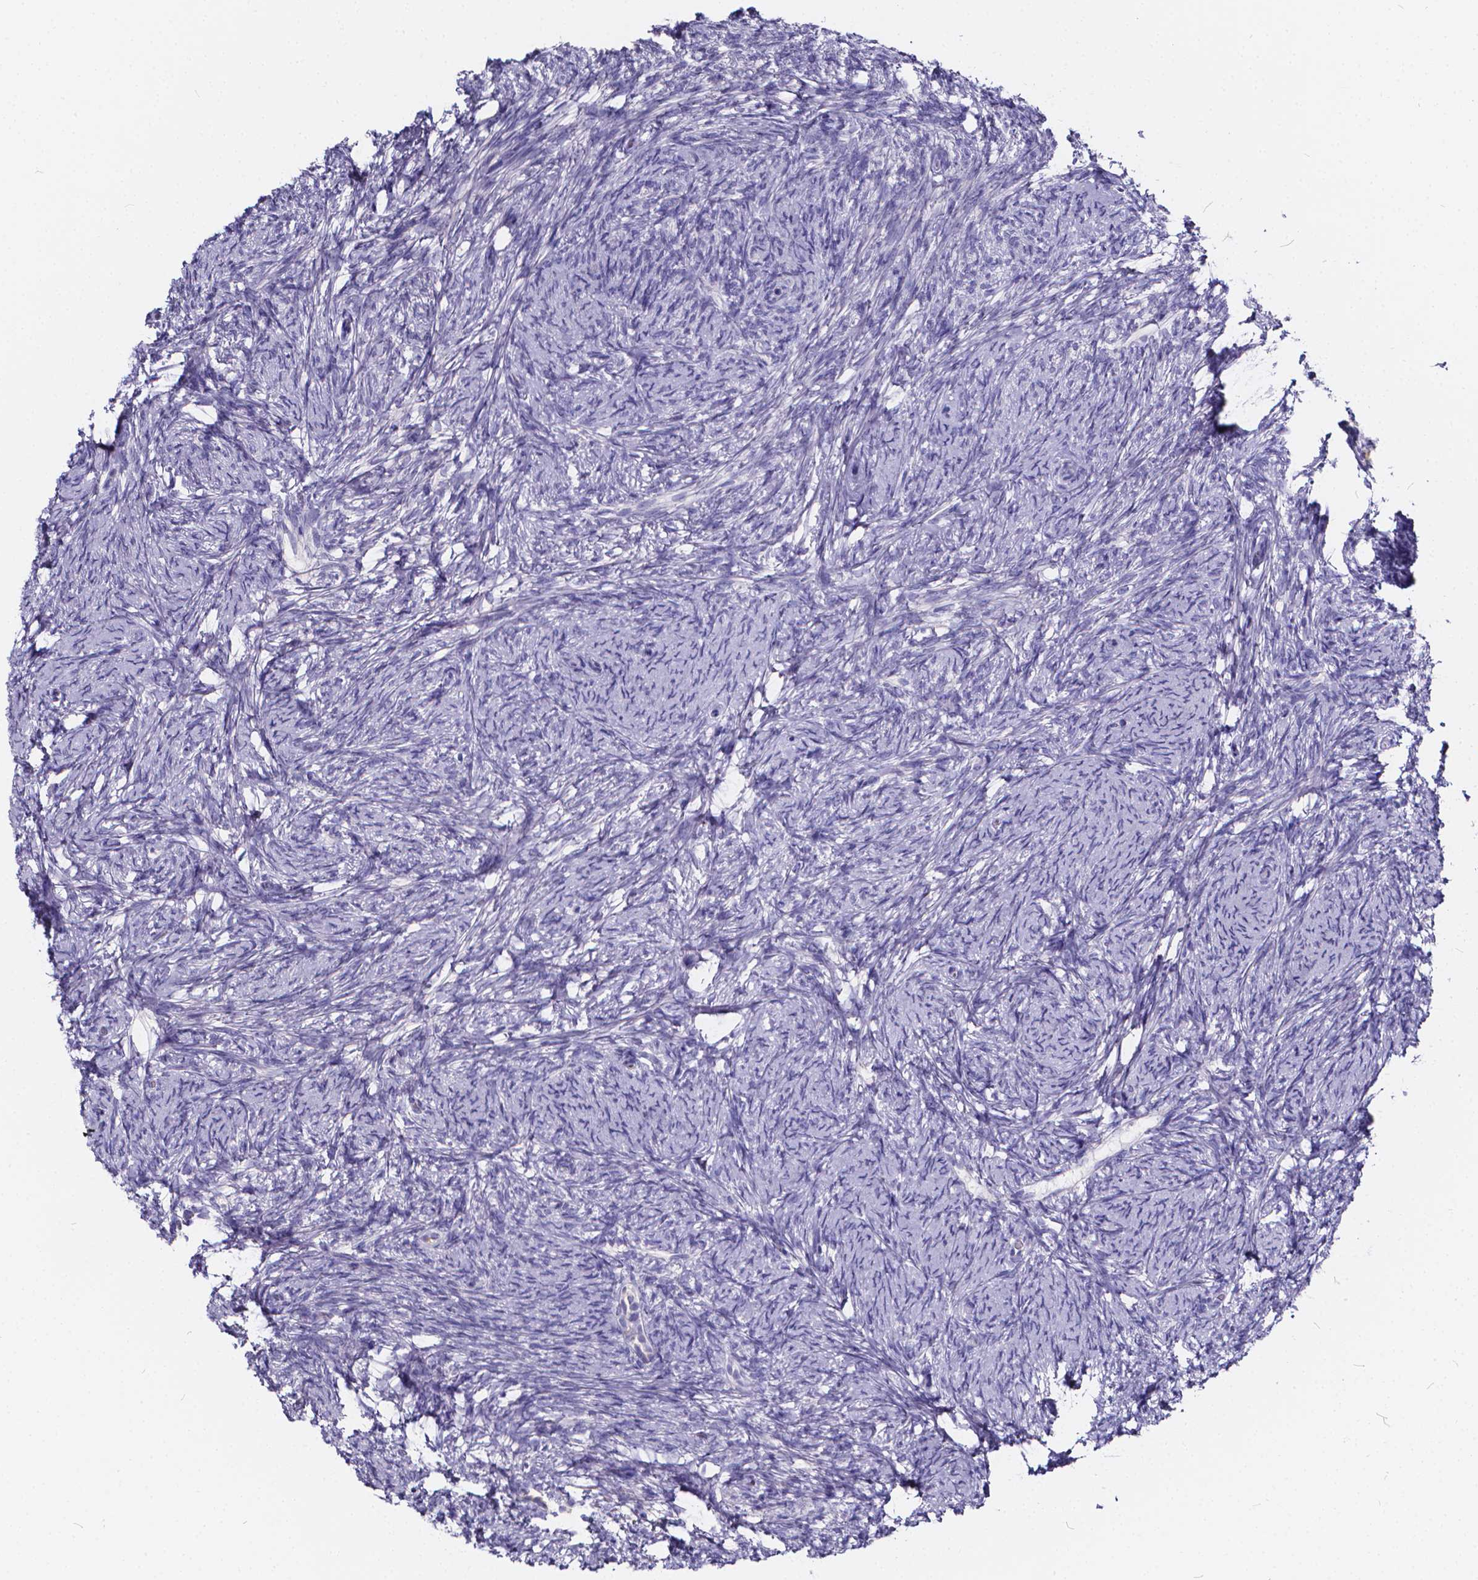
{"staining": {"intensity": "negative", "quantity": "none", "location": "none"}, "tissue": "ovary", "cell_type": "Ovarian stroma cells", "image_type": "normal", "snomed": [{"axis": "morphology", "description": "Normal tissue, NOS"}, {"axis": "topography", "description": "Ovary"}], "caption": "Ovarian stroma cells show no significant staining in benign ovary.", "gene": "SPEF2", "patient": {"sex": "female", "age": 34}}